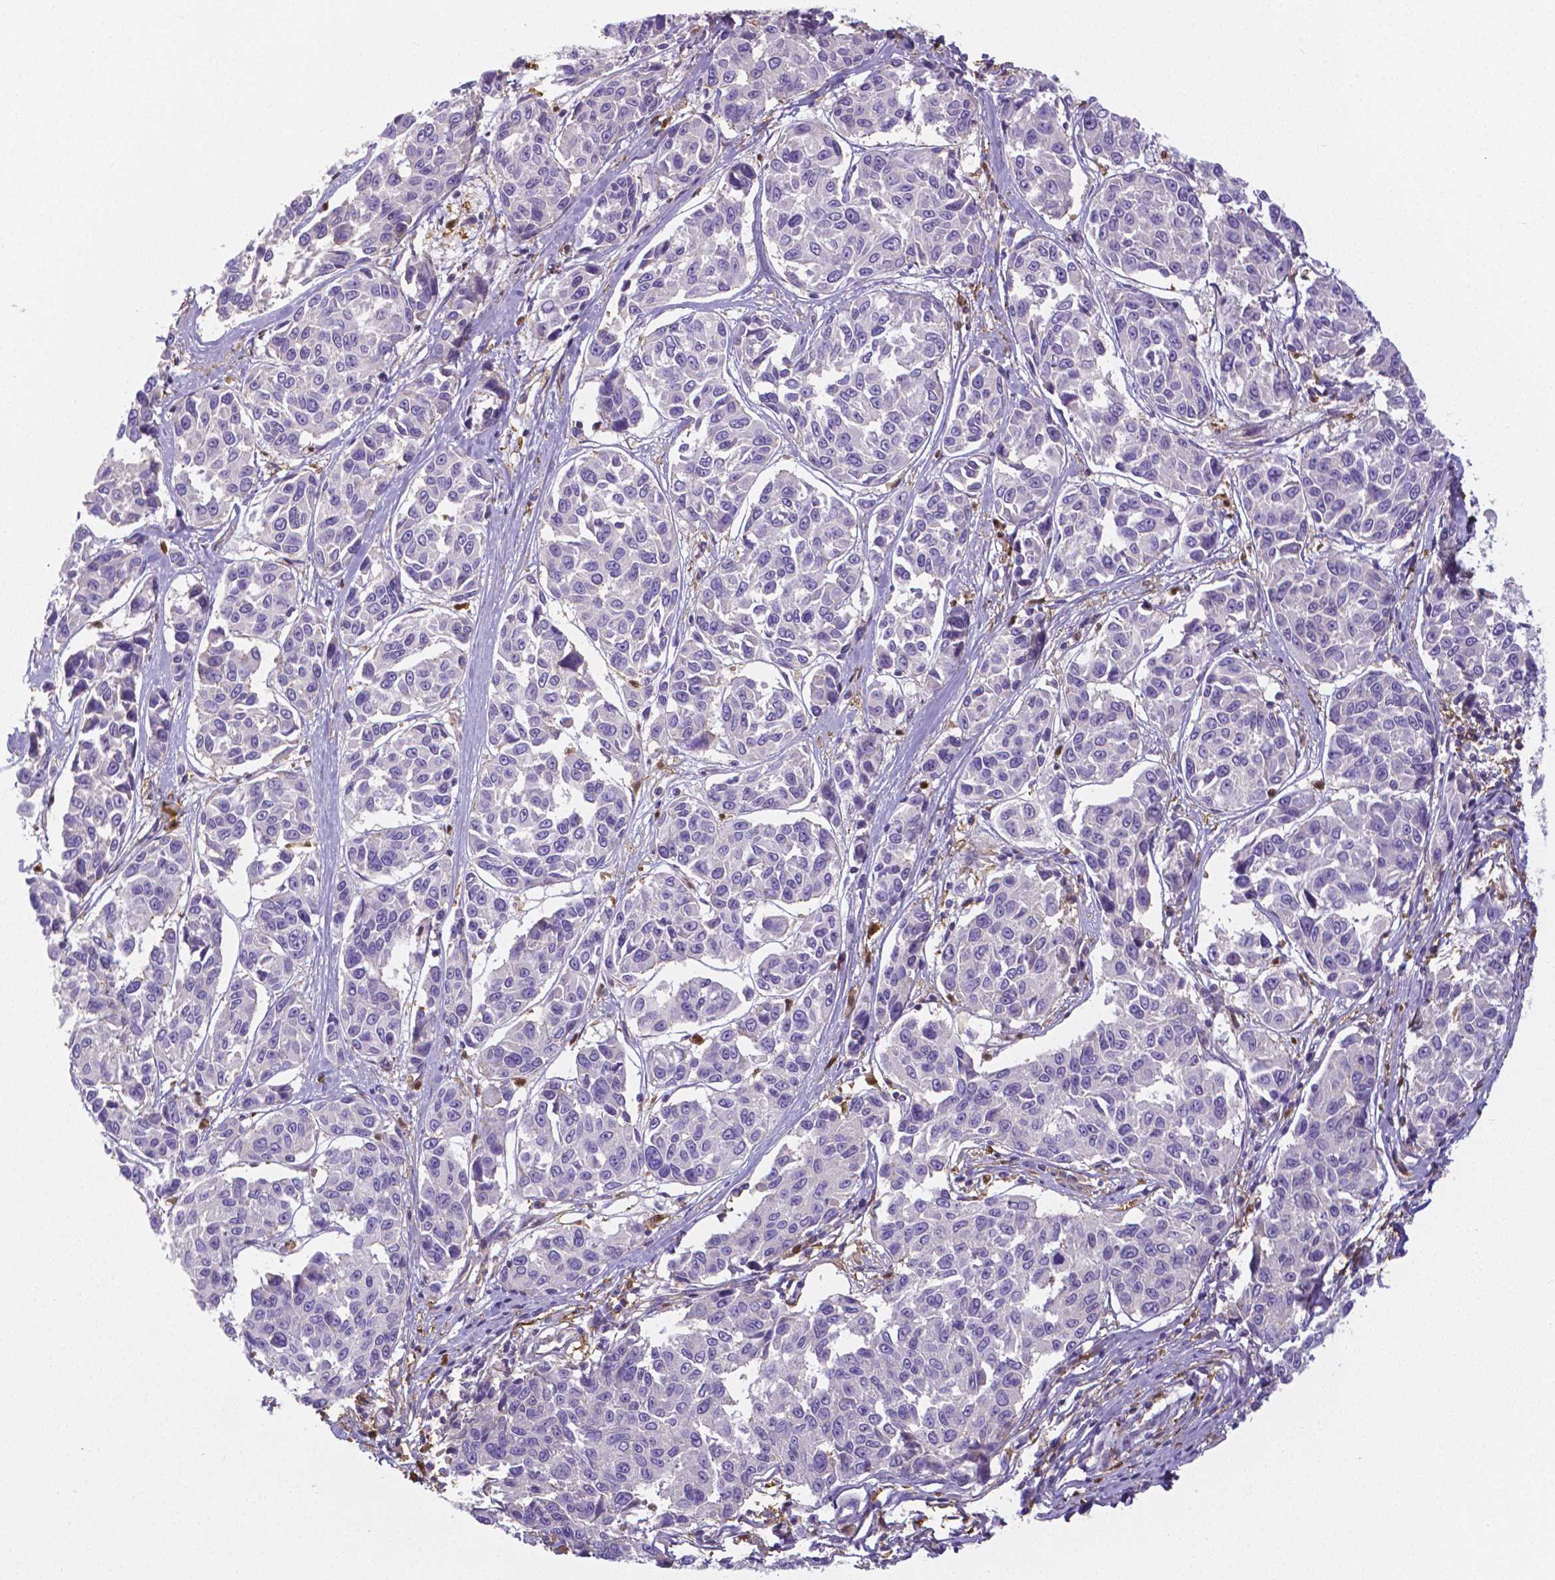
{"staining": {"intensity": "negative", "quantity": "none", "location": "none"}, "tissue": "melanoma", "cell_type": "Tumor cells", "image_type": "cancer", "snomed": [{"axis": "morphology", "description": "Malignant melanoma, NOS"}, {"axis": "topography", "description": "Skin"}], "caption": "DAB immunohistochemical staining of human malignant melanoma reveals no significant staining in tumor cells.", "gene": "CRMP1", "patient": {"sex": "female", "age": 66}}